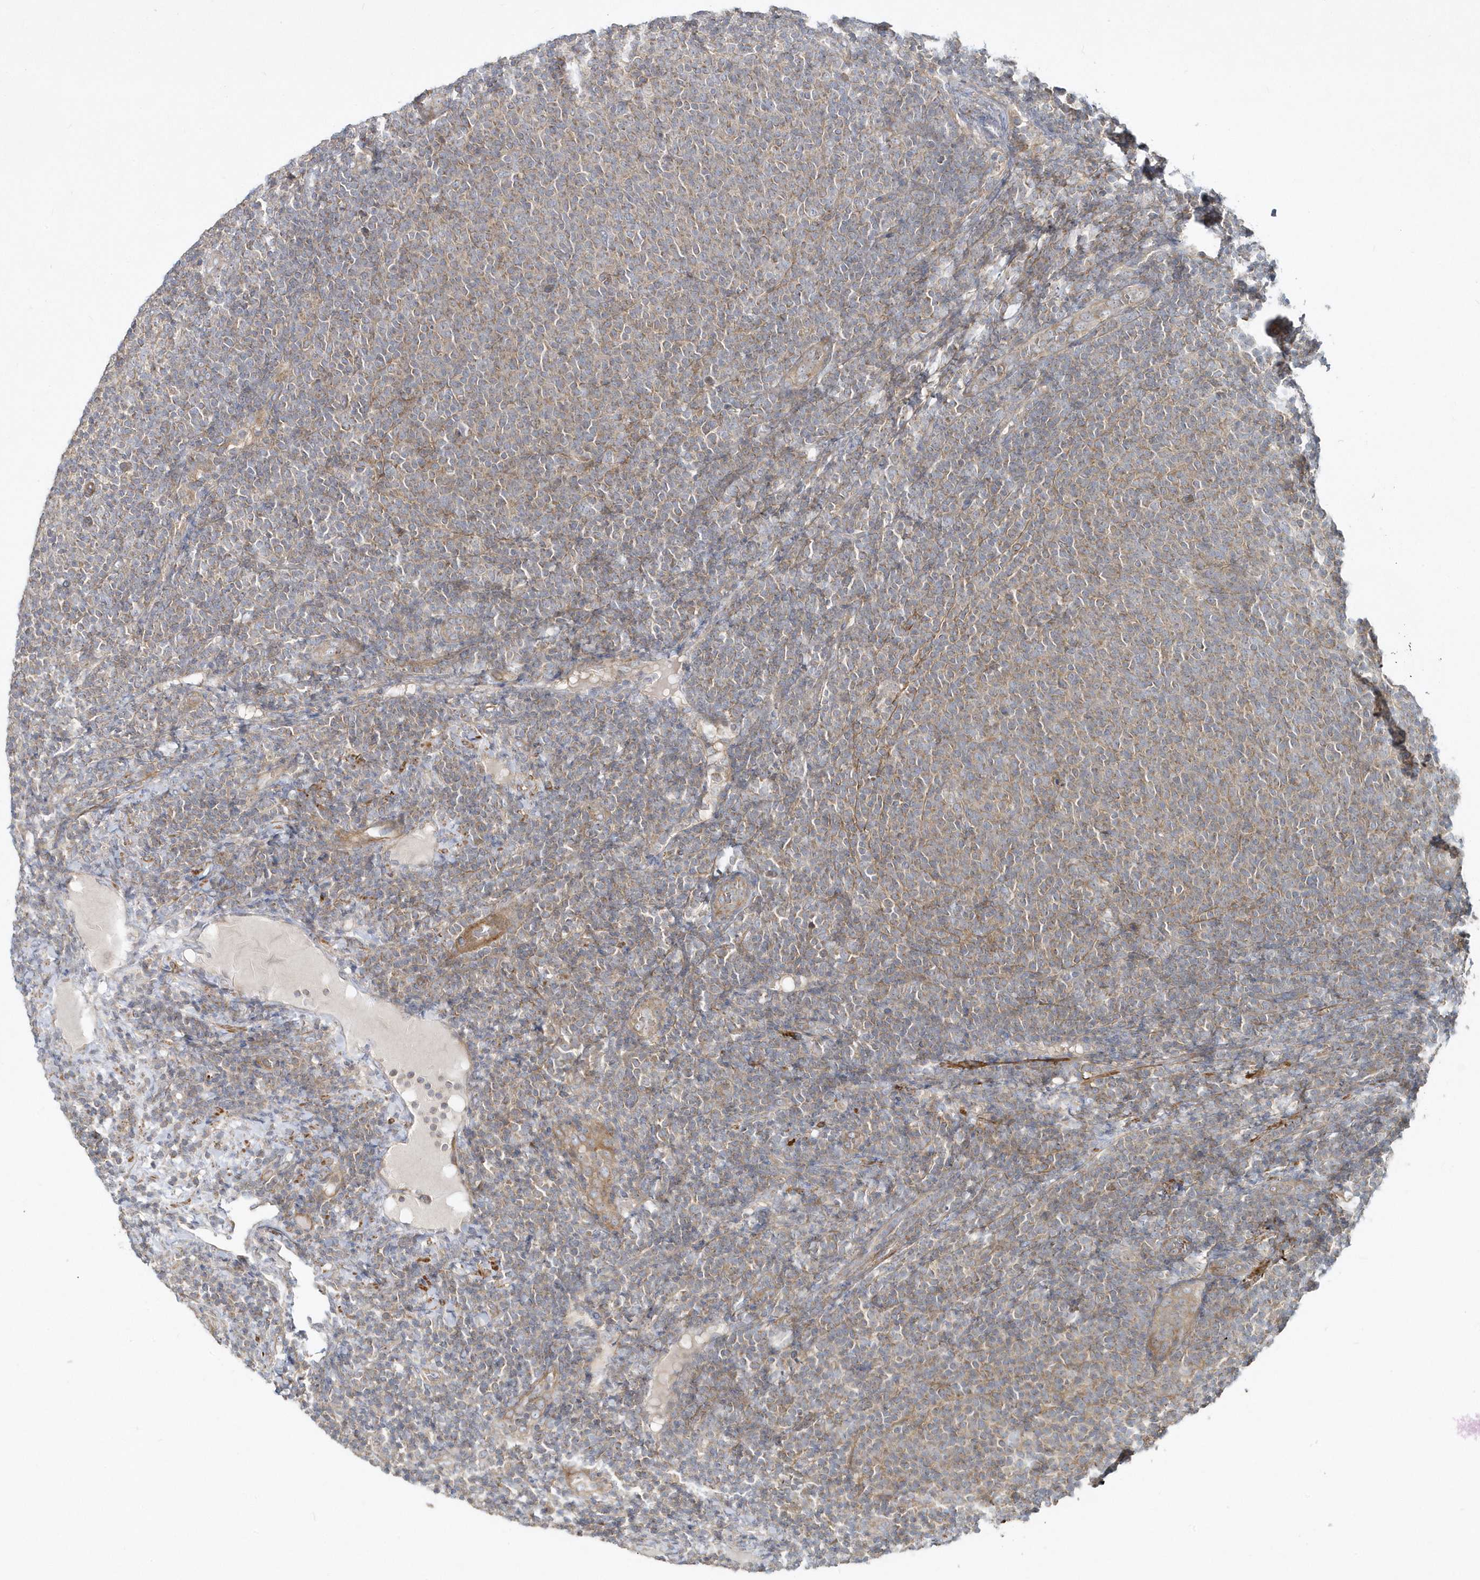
{"staining": {"intensity": "weak", "quantity": "25%-75%", "location": "cytoplasmic/membranous"}, "tissue": "lymphoma", "cell_type": "Tumor cells", "image_type": "cancer", "snomed": [{"axis": "morphology", "description": "Malignant lymphoma, non-Hodgkin's type, Low grade"}, {"axis": "topography", "description": "Lymph node"}], "caption": "Malignant lymphoma, non-Hodgkin's type (low-grade) stained with a brown dye demonstrates weak cytoplasmic/membranous positive positivity in about 25%-75% of tumor cells.", "gene": "LEXM", "patient": {"sex": "male", "age": 66}}